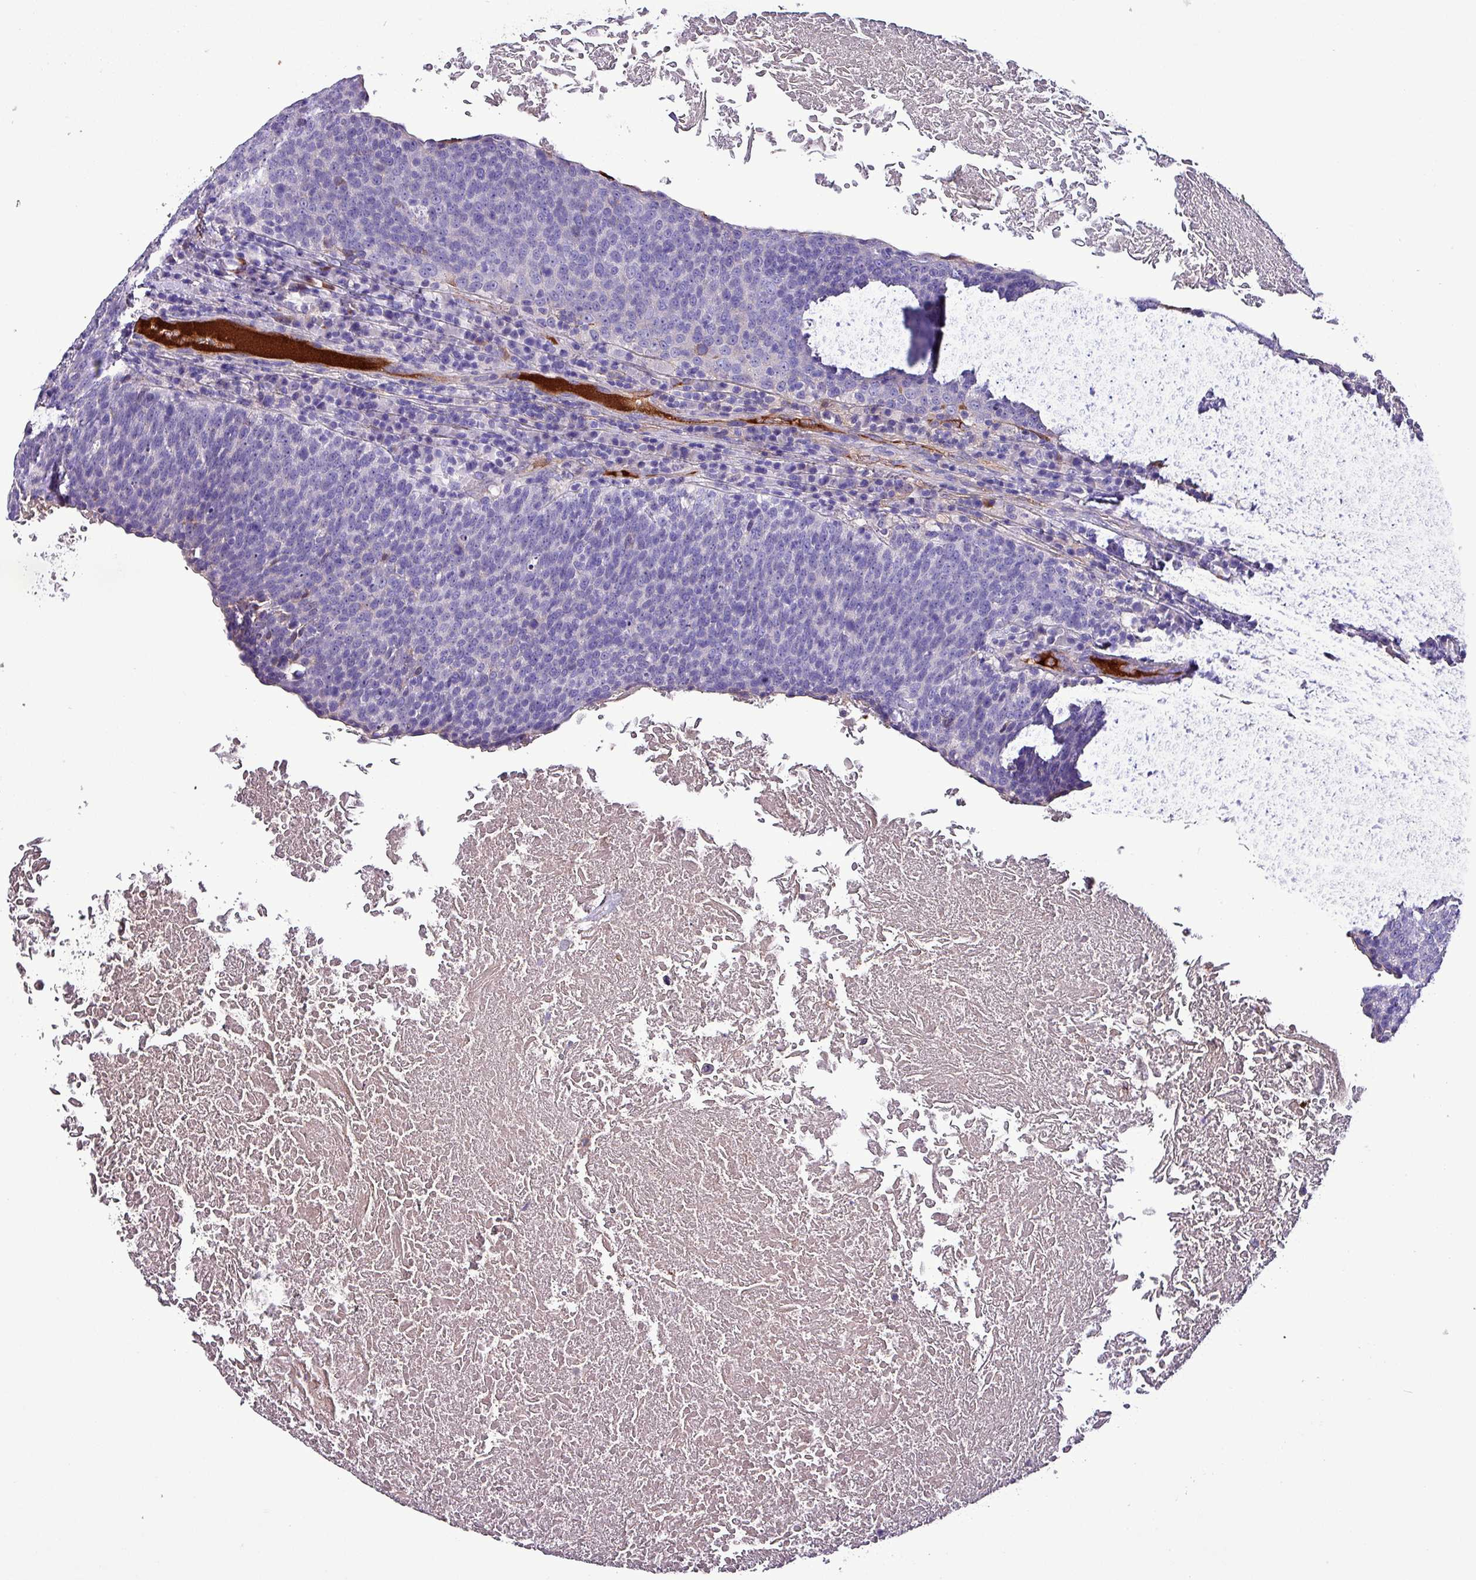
{"staining": {"intensity": "negative", "quantity": "none", "location": "none"}, "tissue": "head and neck cancer", "cell_type": "Tumor cells", "image_type": "cancer", "snomed": [{"axis": "morphology", "description": "Squamous cell carcinoma, NOS"}, {"axis": "morphology", "description": "Squamous cell carcinoma, metastatic, NOS"}, {"axis": "topography", "description": "Lymph node"}, {"axis": "topography", "description": "Head-Neck"}], "caption": "Immunohistochemistry (IHC) micrograph of neoplastic tissue: squamous cell carcinoma (head and neck) stained with DAB (3,3'-diaminobenzidine) demonstrates no significant protein expression in tumor cells.", "gene": "HP", "patient": {"sex": "male", "age": 62}}